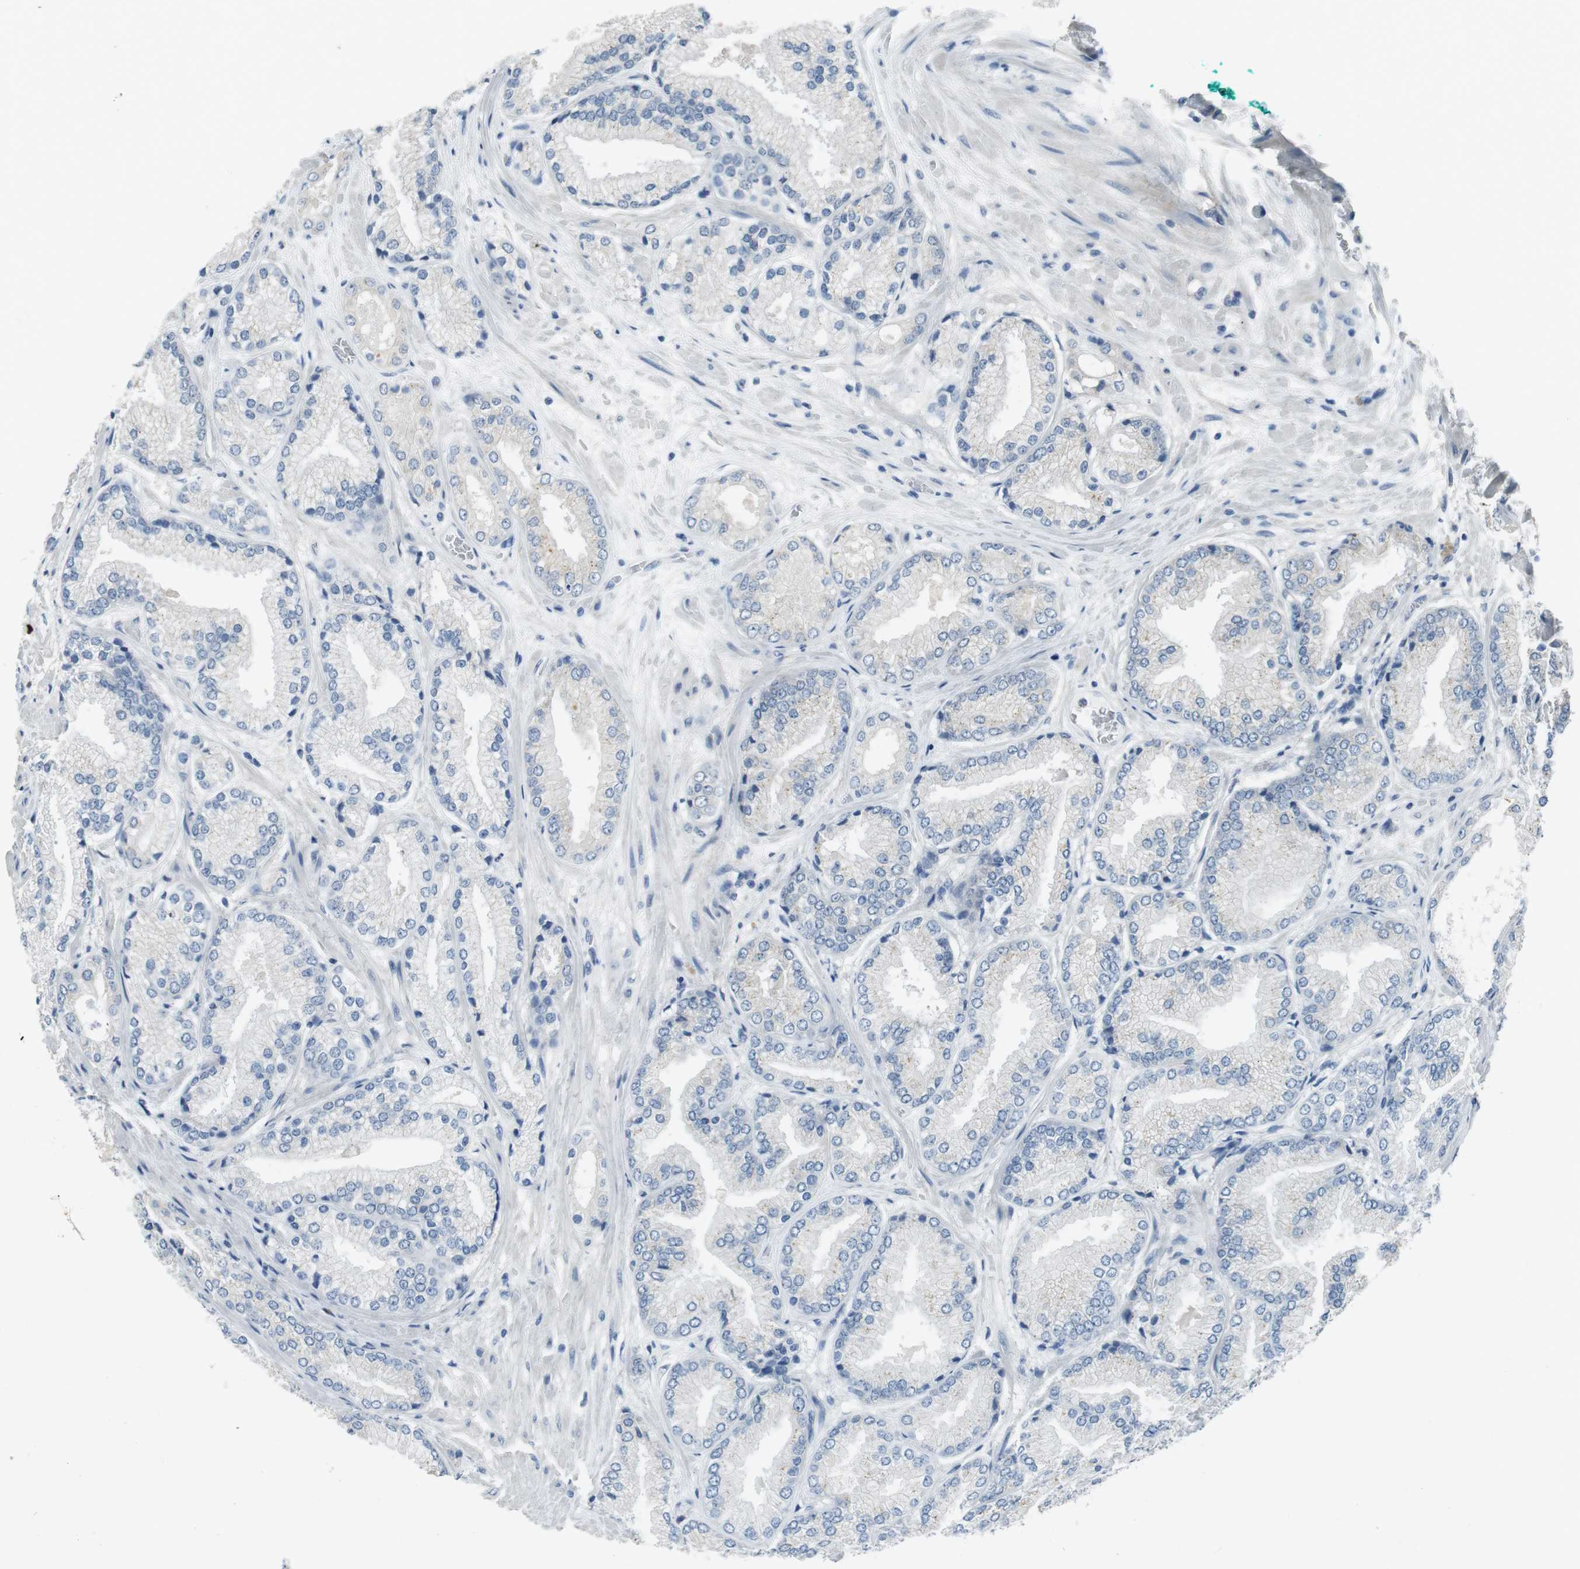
{"staining": {"intensity": "negative", "quantity": "none", "location": "none"}, "tissue": "prostate cancer", "cell_type": "Tumor cells", "image_type": "cancer", "snomed": [{"axis": "morphology", "description": "Adenocarcinoma, High grade"}, {"axis": "topography", "description": "Prostate"}], "caption": "Protein analysis of adenocarcinoma (high-grade) (prostate) displays no significant expression in tumor cells.", "gene": "ENTPD7", "patient": {"sex": "male", "age": 59}}